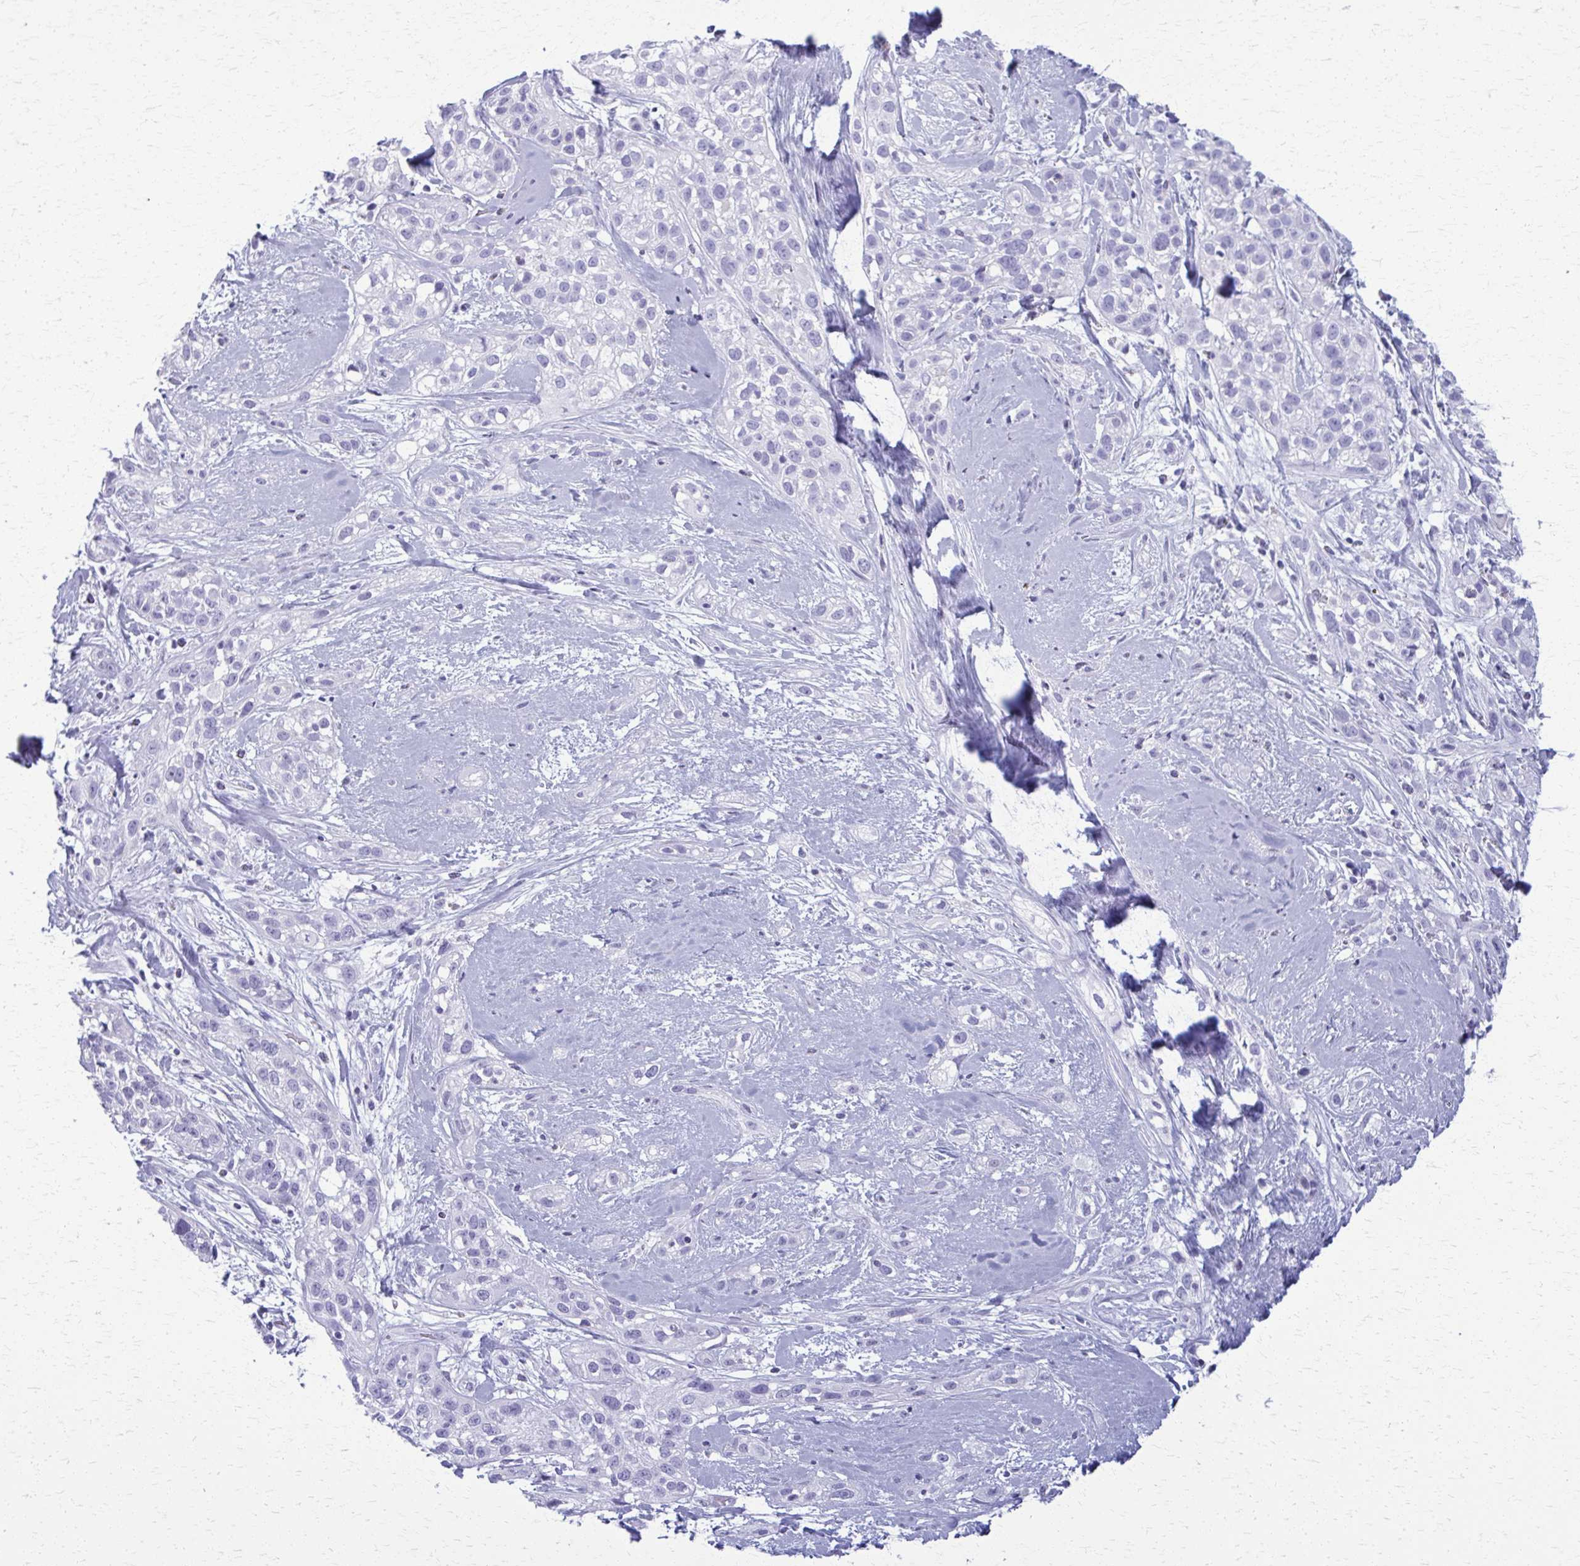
{"staining": {"intensity": "negative", "quantity": "none", "location": "none"}, "tissue": "skin cancer", "cell_type": "Tumor cells", "image_type": "cancer", "snomed": [{"axis": "morphology", "description": "Squamous cell carcinoma, NOS"}, {"axis": "topography", "description": "Skin"}], "caption": "There is no significant positivity in tumor cells of squamous cell carcinoma (skin).", "gene": "ACSM2B", "patient": {"sex": "male", "age": 82}}